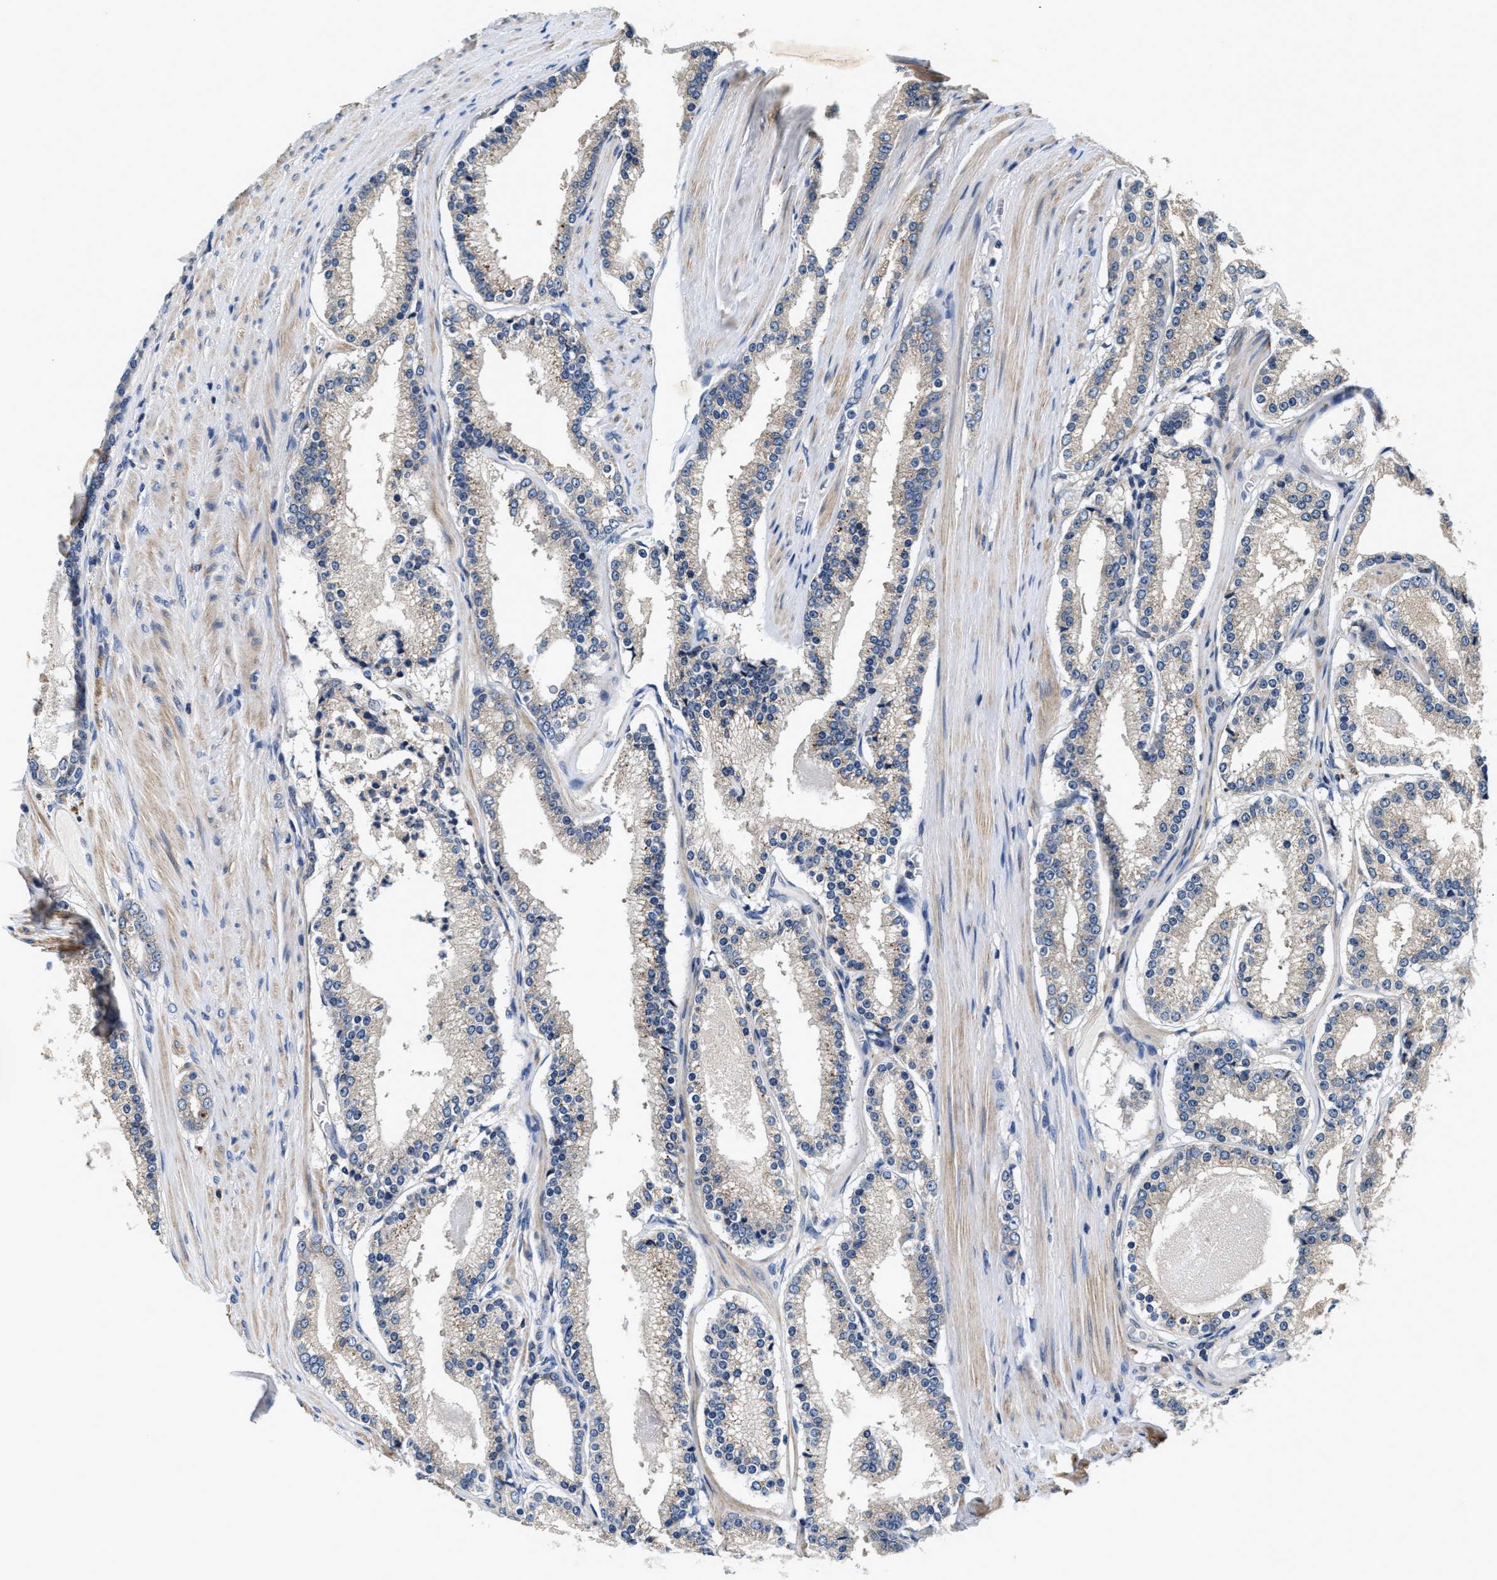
{"staining": {"intensity": "weak", "quantity": "25%-75%", "location": "cytoplasmic/membranous"}, "tissue": "prostate cancer", "cell_type": "Tumor cells", "image_type": "cancer", "snomed": [{"axis": "morphology", "description": "Adenocarcinoma, Low grade"}, {"axis": "topography", "description": "Prostate"}], "caption": "A brown stain labels weak cytoplasmic/membranous expression of a protein in human prostate cancer tumor cells.", "gene": "ANKIB1", "patient": {"sex": "male", "age": 70}}